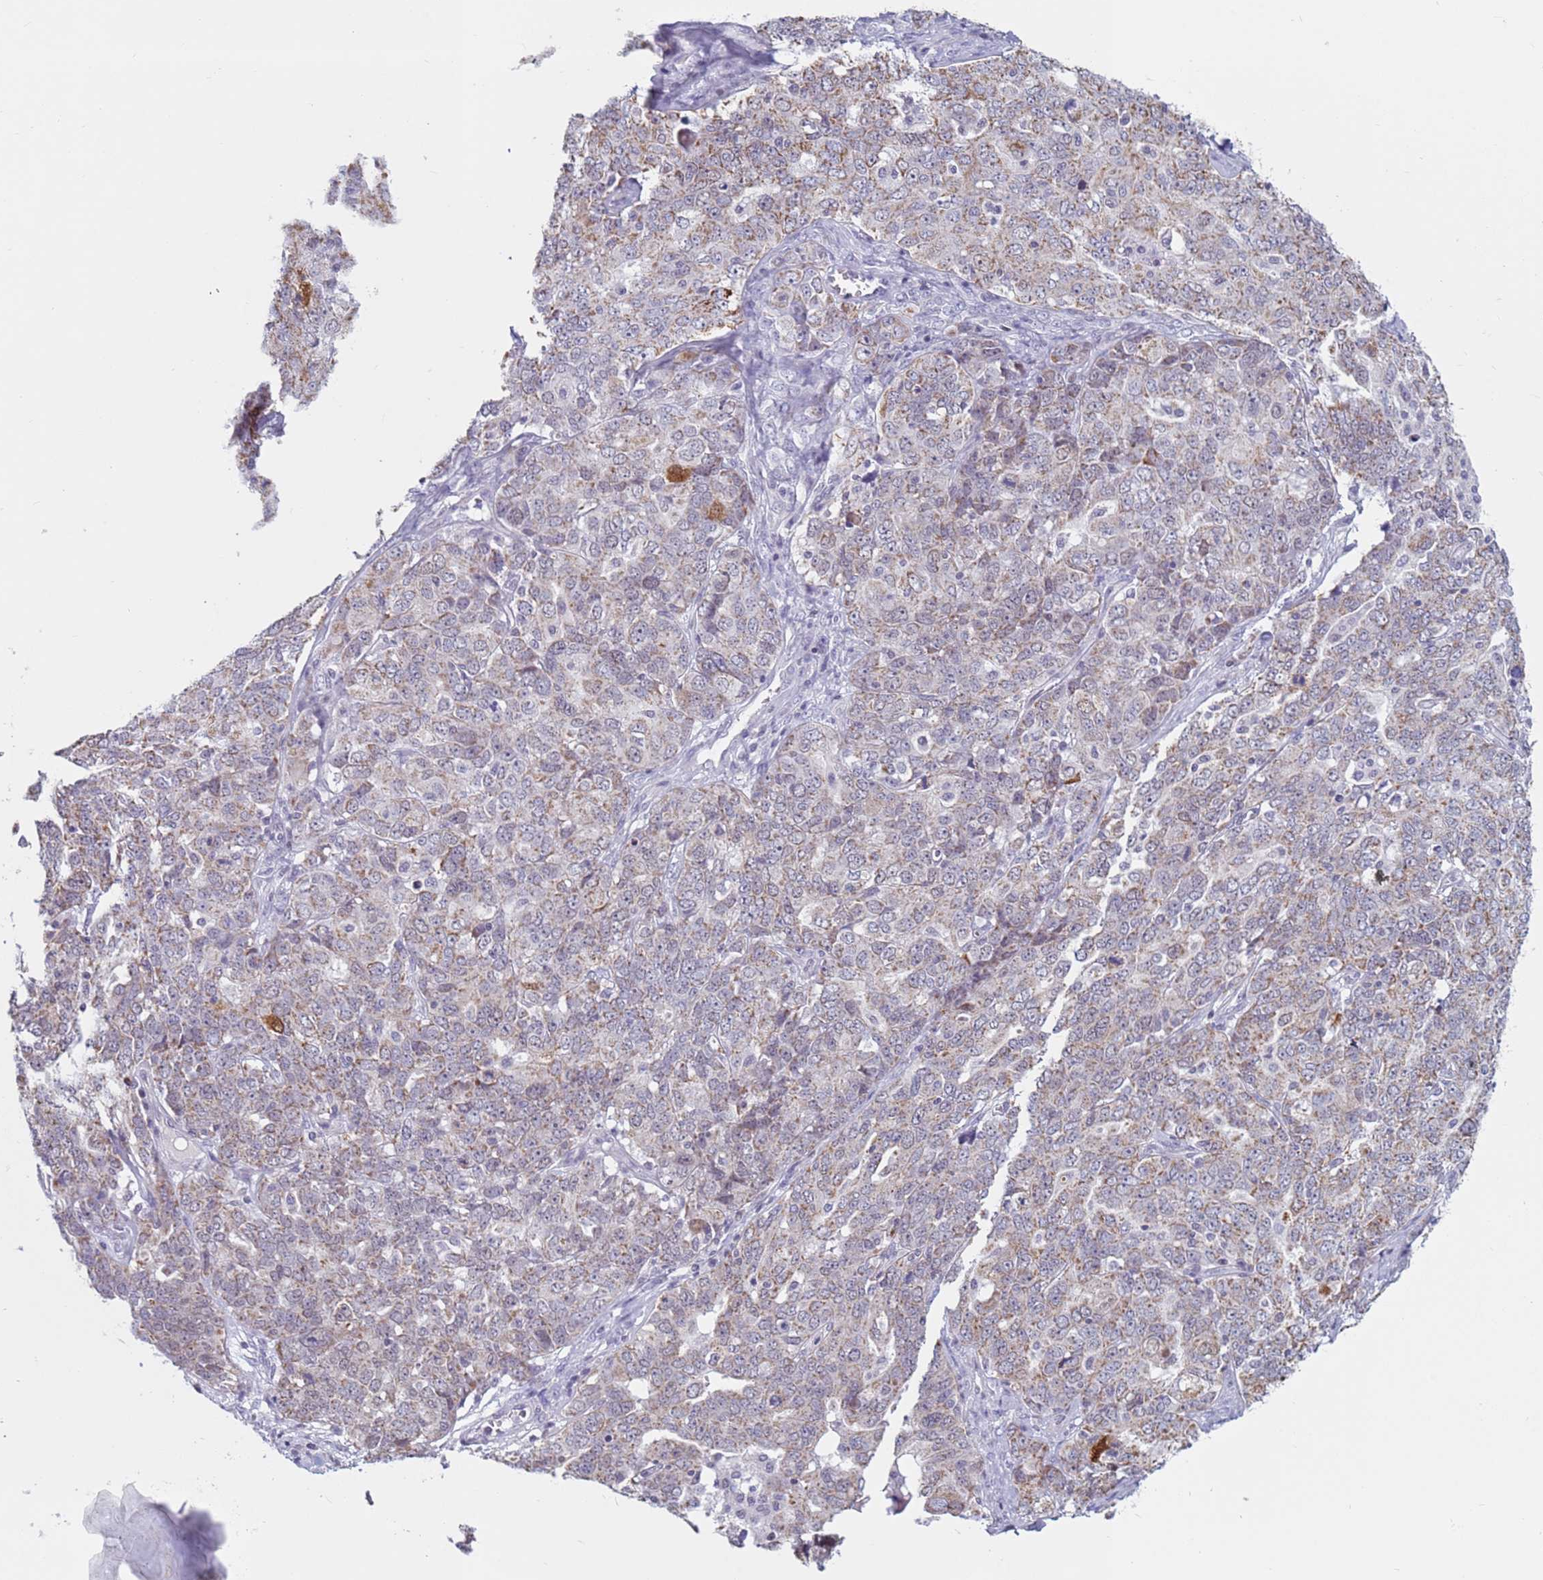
{"staining": {"intensity": "weak", "quantity": ">75%", "location": "cytoplasmic/membranous"}, "tissue": "ovarian cancer", "cell_type": "Tumor cells", "image_type": "cancer", "snomed": [{"axis": "morphology", "description": "Carcinoma, endometroid"}, {"axis": "topography", "description": "Ovary"}], "caption": "A brown stain shows weak cytoplasmic/membranous staining of a protein in ovarian endometroid carcinoma tumor cells.", "gene": "CDK2AP2", "patient": {"sex": "female", "age": 62}}